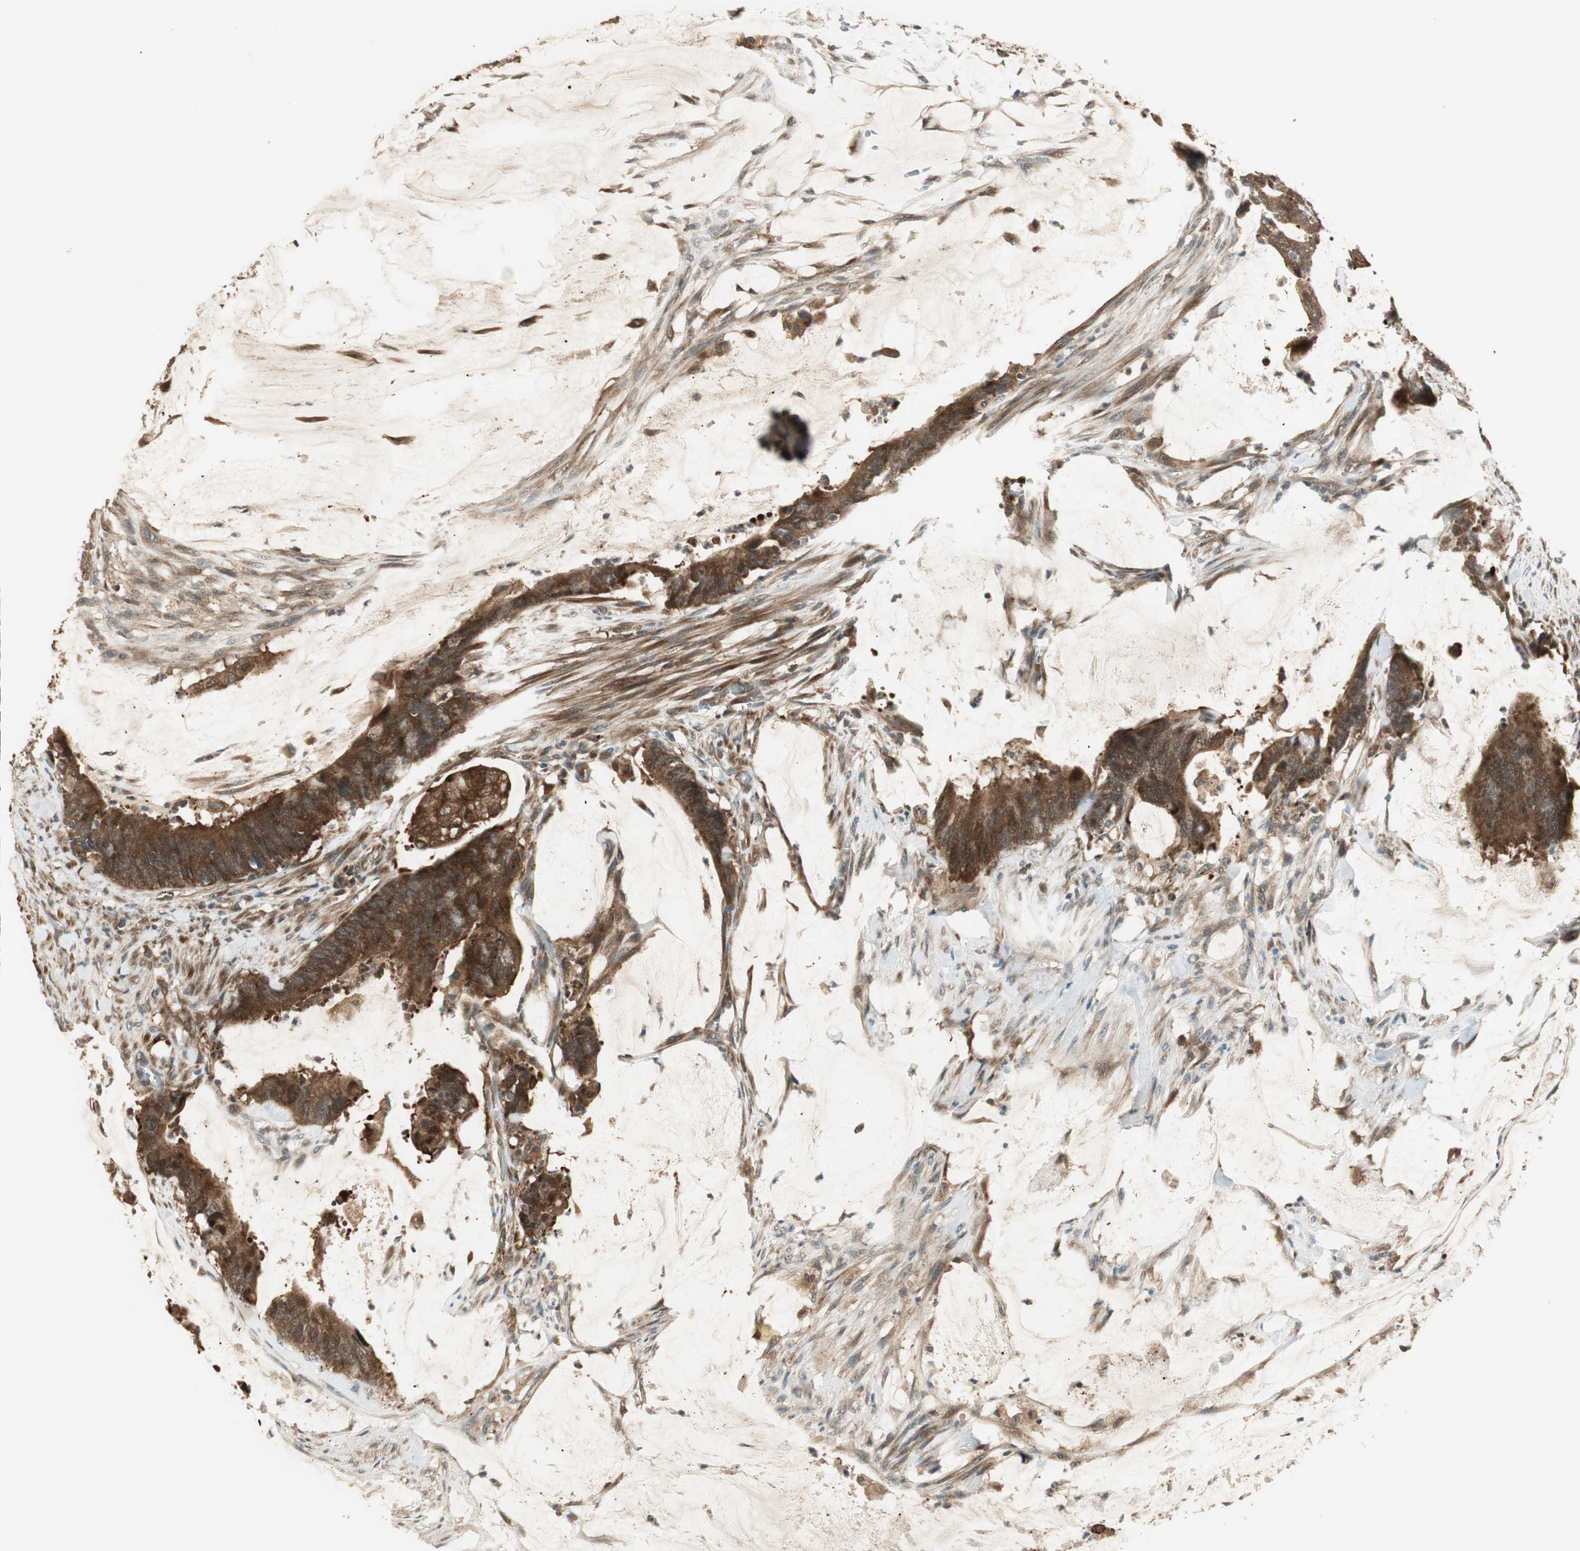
{"staining": {"intensity": "strong", "quantity": ">75%", "location": "cytoplasmic/membranous"}, "tissue": "colorectal cancer", "cell_type": "Tumor cells", "image_type": "cancer", "snomed": [{"axis": "morphology", "description": "Adenocarcinoma, NOS"}, {"axis": "topography", "description": "Rectum"}], "caption": "Tumor cells reveal strong cytoplasmic/membranous staining in approximately >75% of cells in adenocarcinoma (colorectal).", "gene": "CNOT4", "patient": {"sex": "female", "age": 66}}